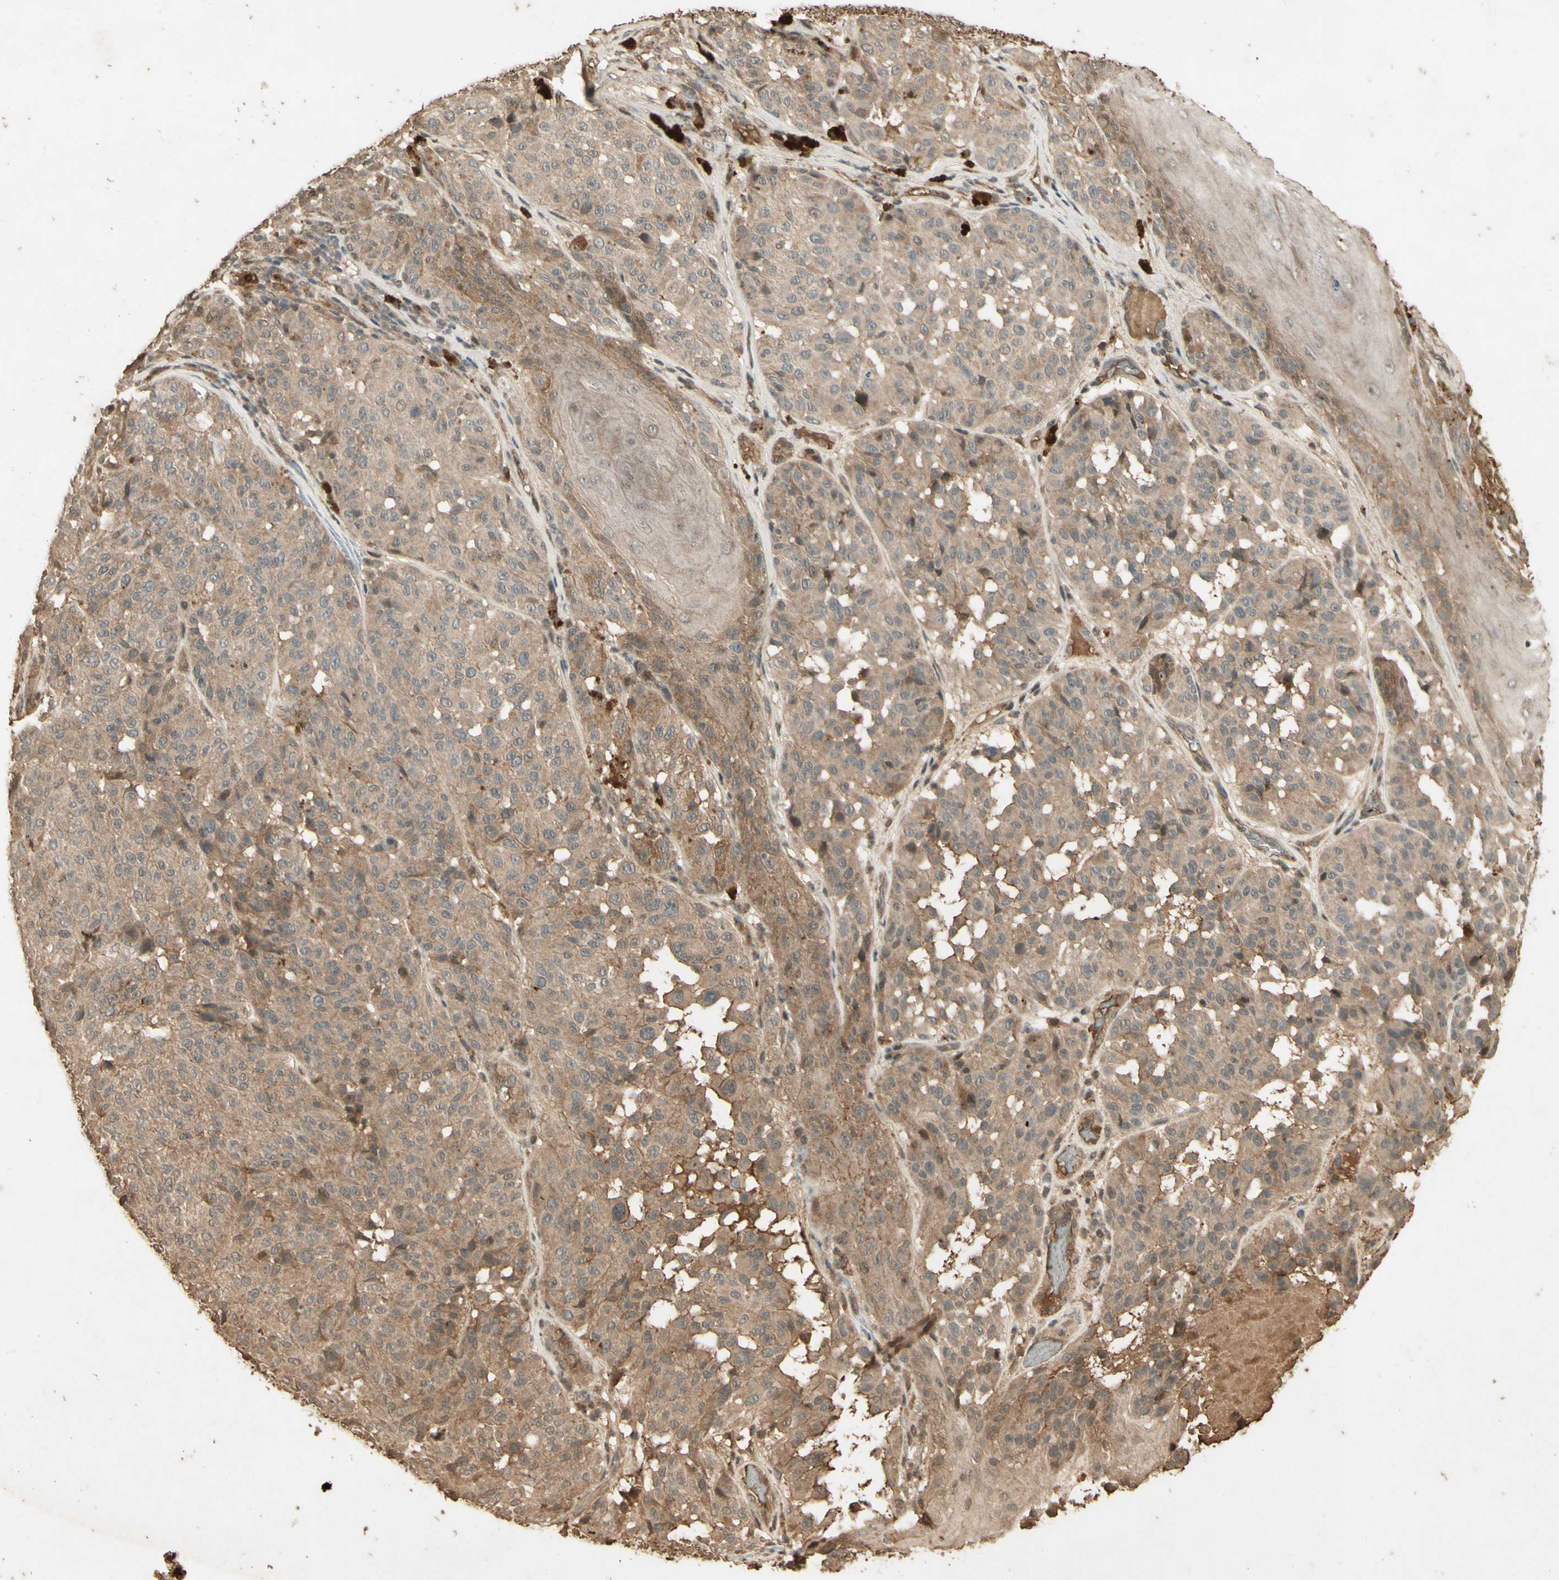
{"staining": {"intensity": "moderate", "quantity": ">75%", "location": "cytoplasmic/membranous"}, "tissue": "melanoma", "cell_type": "Tumor cells", "image_type": "cancer", "snomed": [{"axis": "morphology", "description": "Malignant melanoma, NOS"}, {"axis": "topography", "description": "Skin"}], "caption": "Protein staining demonstrates moderate cytoplasmic/membranous positivity in about >75% of tumor cells in malignant melanoma. (DAB (3,3'-diaminobenzidine) IHC with brightfield microscopy, high magnification).", "gene": "SMAD9", "patient": {"sex": "female", "age": 46}}